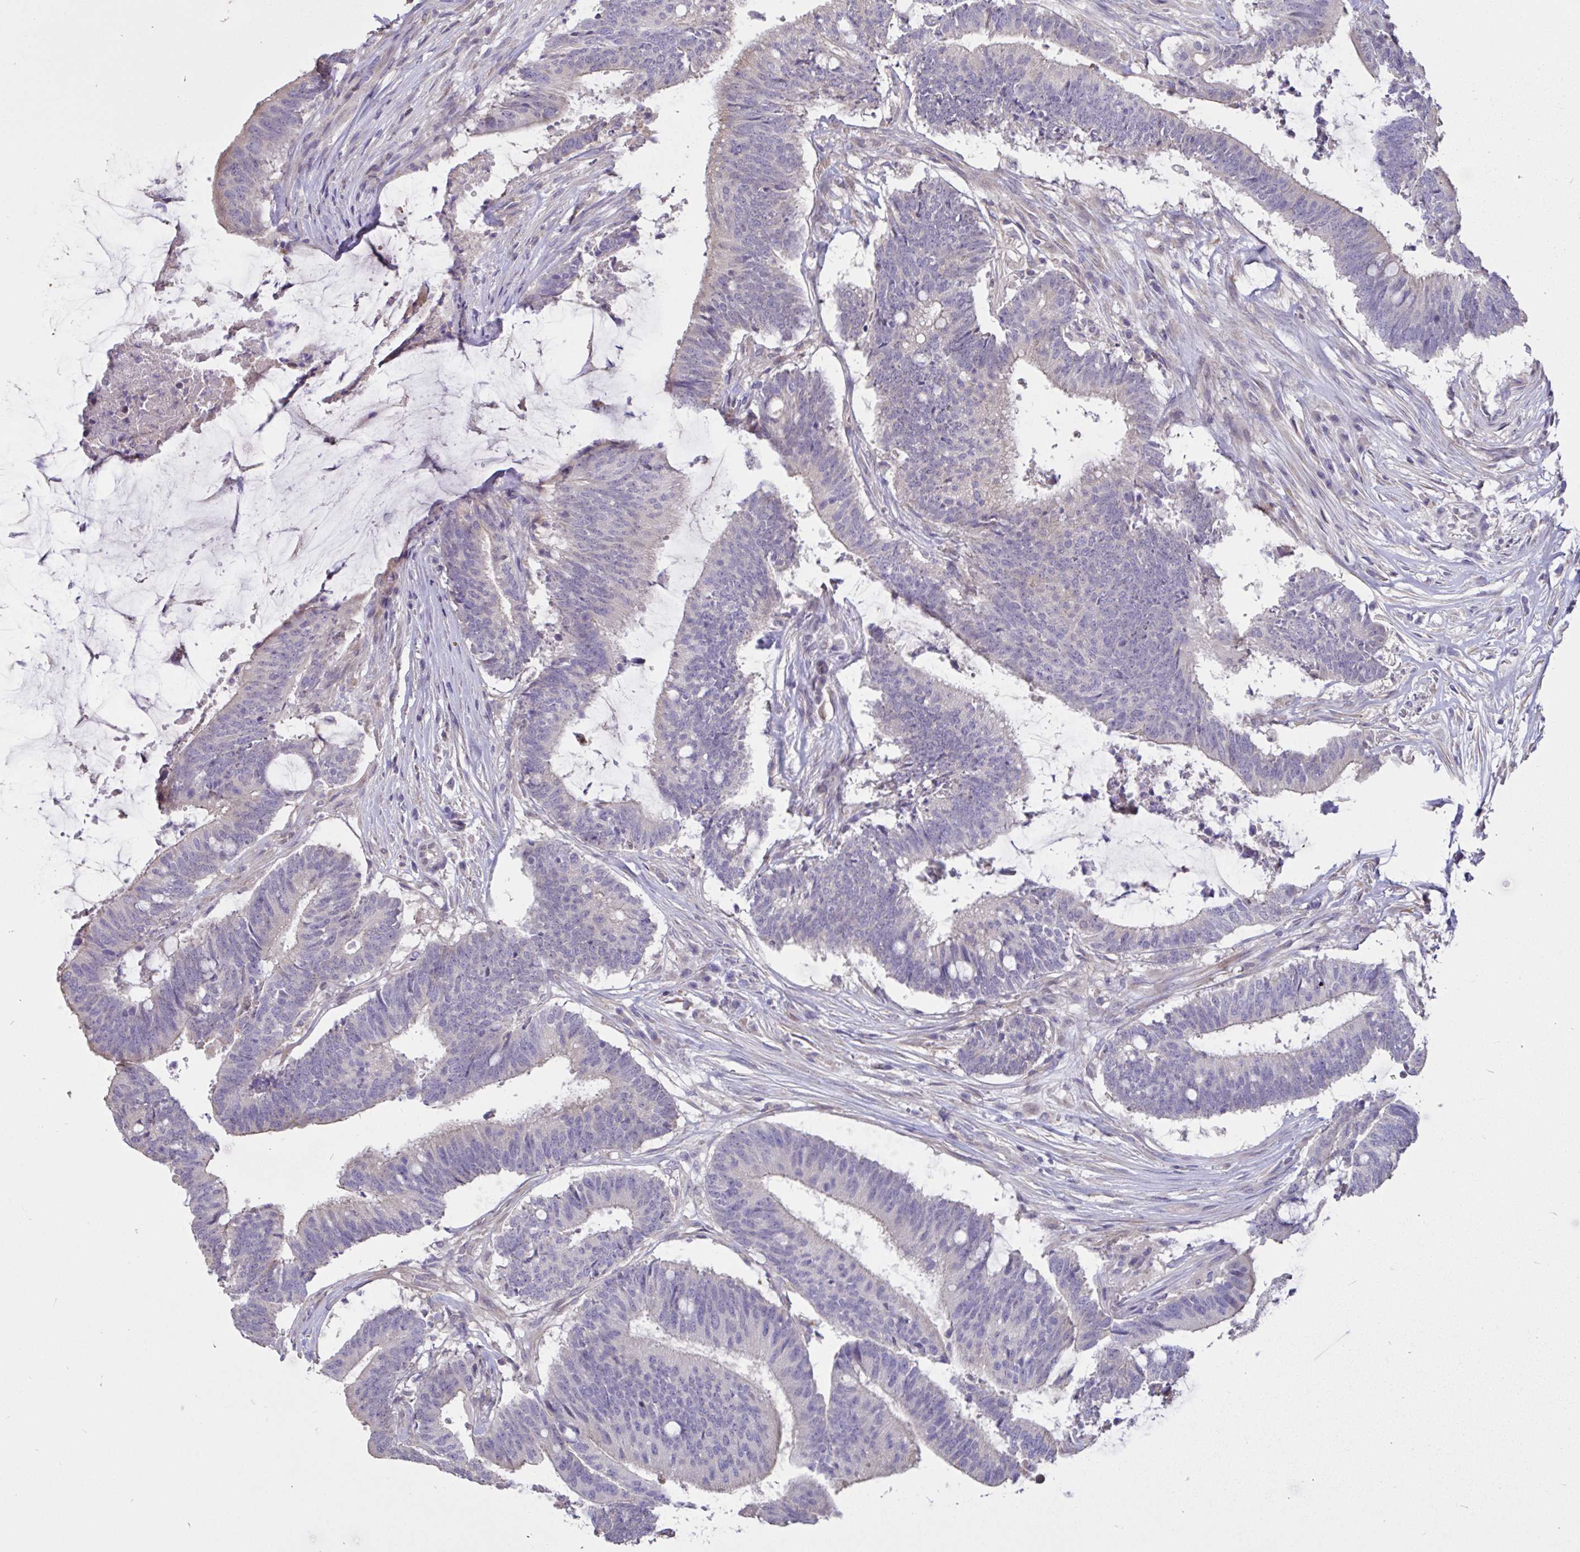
{"staining": {"intensity": "negative", "quantity": "none", "location": "none"}, "tissue": "colorectal cancer", "cell_type": "Tumor cells", "image_type": "cancer", "snomed": [{"axis": "morphology", "description": "Adenocarcinoma, NOS"}, {"axis": "topography", "description": "Colon"}], "caption": "This histopathology image is of colorectal cancer (adenocarcinoma) stained with IHC to label a protein in brown with the nuclei are counter-stained blue. There is no expression in tumor cells.", "gene": "DDX39A", "patient": {"sex": "female", "age": 43}}